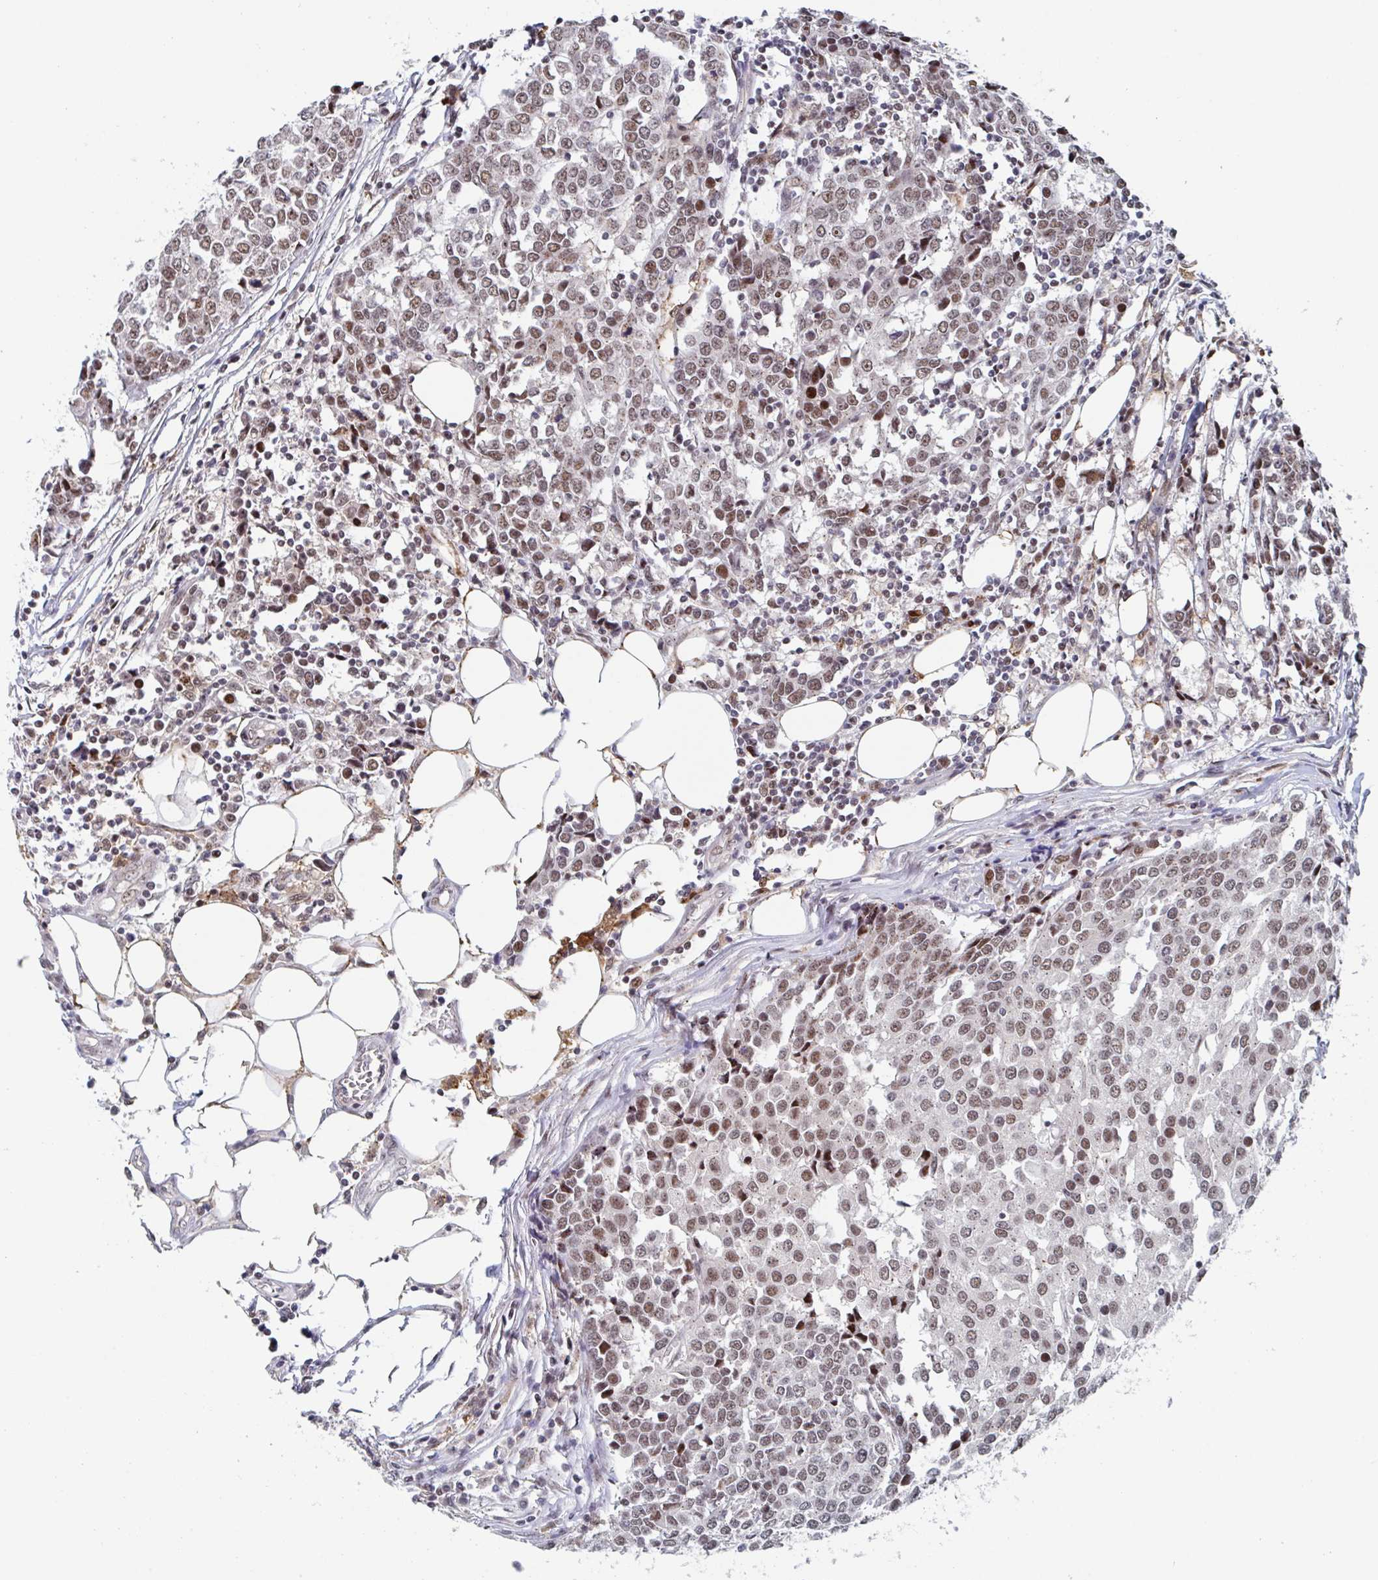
{"staining": {"intensity": "moderate", "quantity": "25%-75%", "location": "nuclear"}, "tissue": "breast cancer", "cell_type": "Tumor cells", "image_type": "cancer", "snomed": [{"axis": "morphology", "description": "Duct carcinoma"}, {"axis": "topography", "description": "Breast"}], "caption": "A brown stain shows moderate nuclear expression of a protein in breast cancer tumor cells. Ihc stains the protein of interest in brown and the nuclei are stained blue.", "gene": "RNF212", "patient": {"sex": "female", "age": 80}}